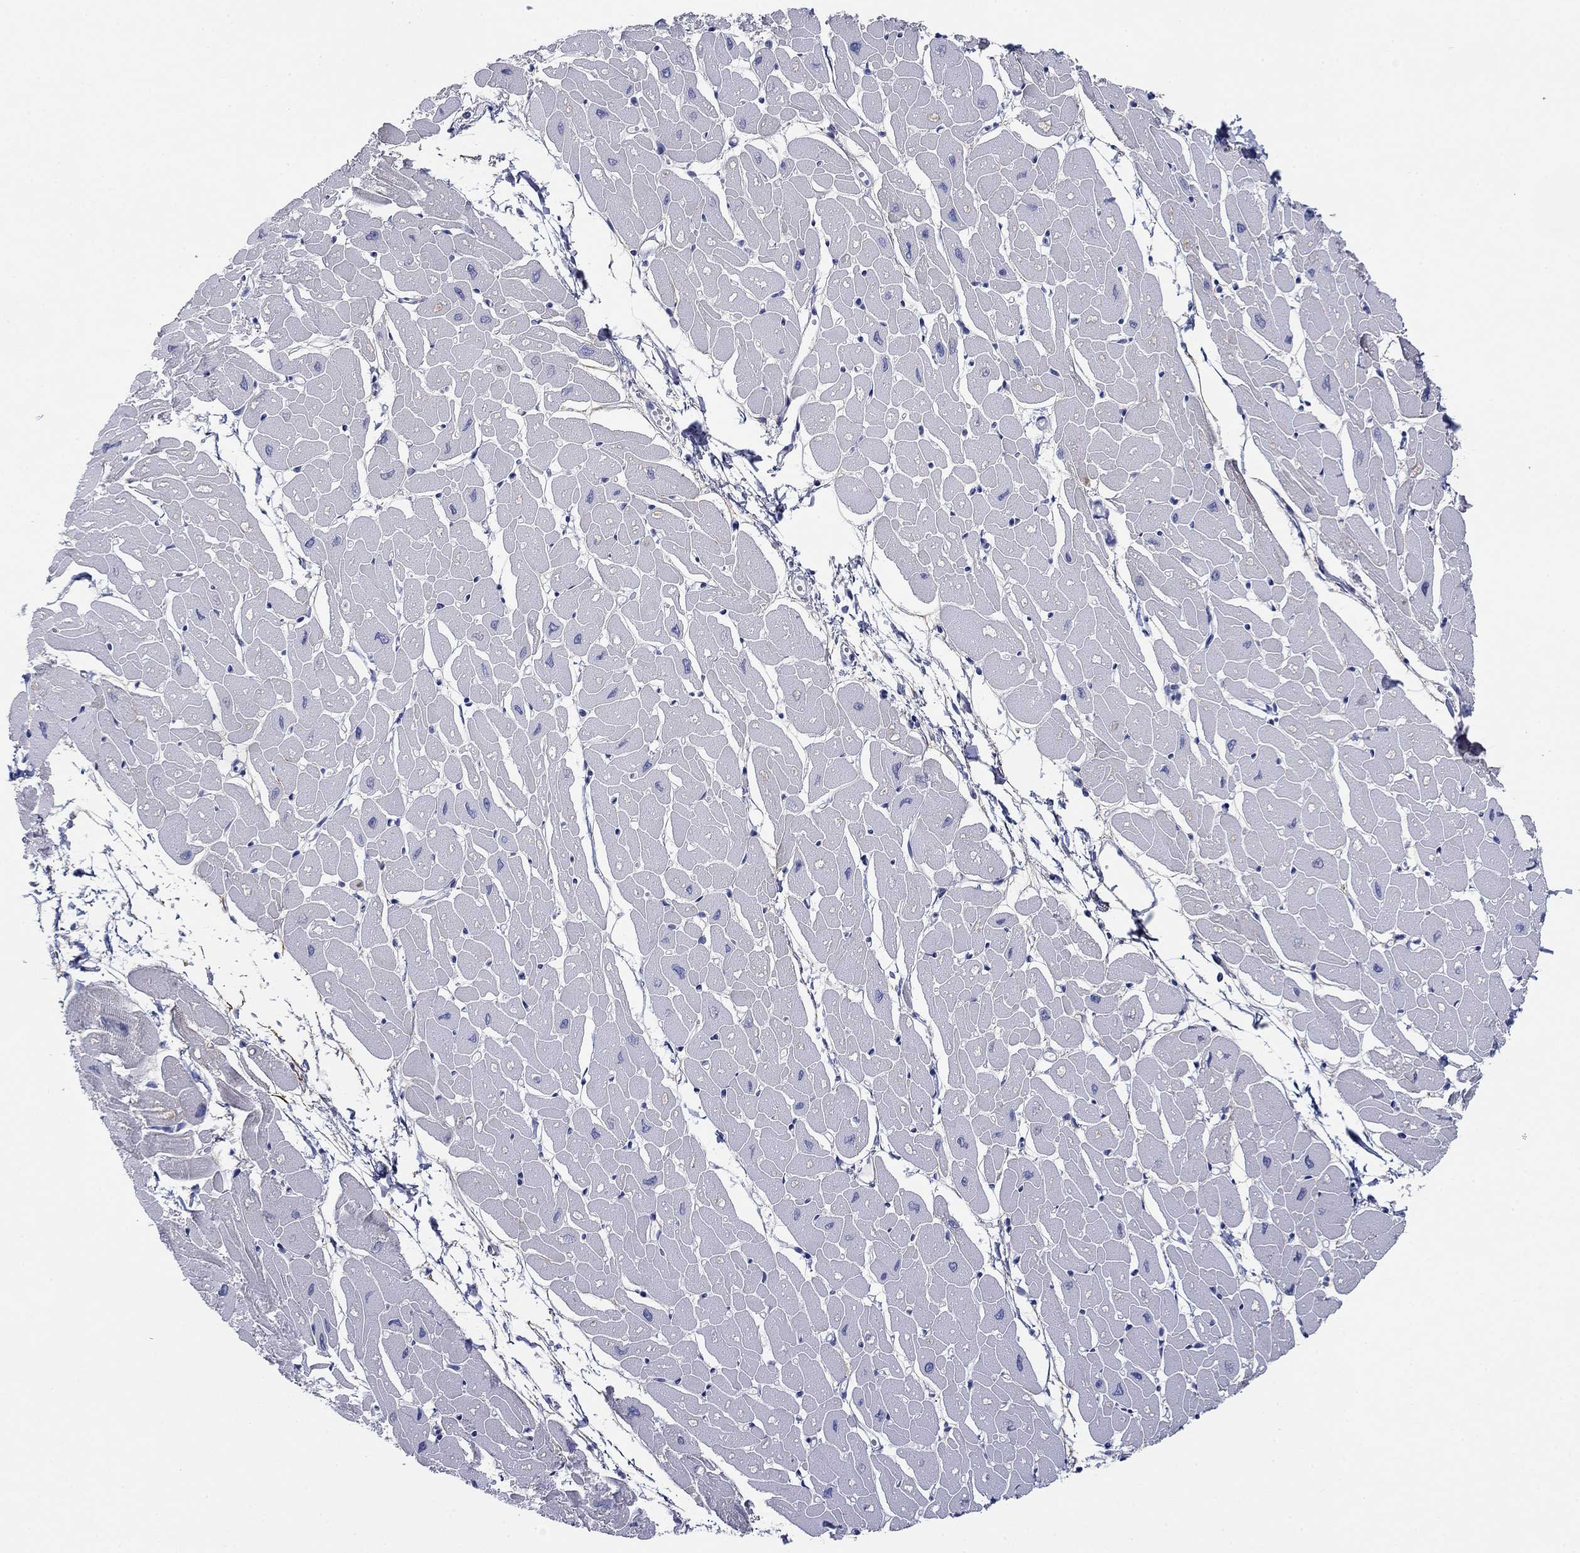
{"staining": {"intensity": "negative", "quantity": "none", "location": "none"}, "tissue": "heart muscle", "cell_type": "Cardiomyocytes", "image_type": "normal", "snomed": [{"axis": "morphology", "description": "Normal tissue, NOS"}, {"axis": "topography", "description": "Heart"}], "caption": "Immunohistochemistry (IHC) photomicrograph of unremarkable heart muscle: heart muscle stained with DAB displays no significant protein expression in cardiomyocytes. (DAB (3,3'-diaminobenzidine) immunohistochemistry (IHC) visualized using brightfield microscopy, high magnification).", "gene": "PDYN", "patient": {"sex": "male", "age": 57}}